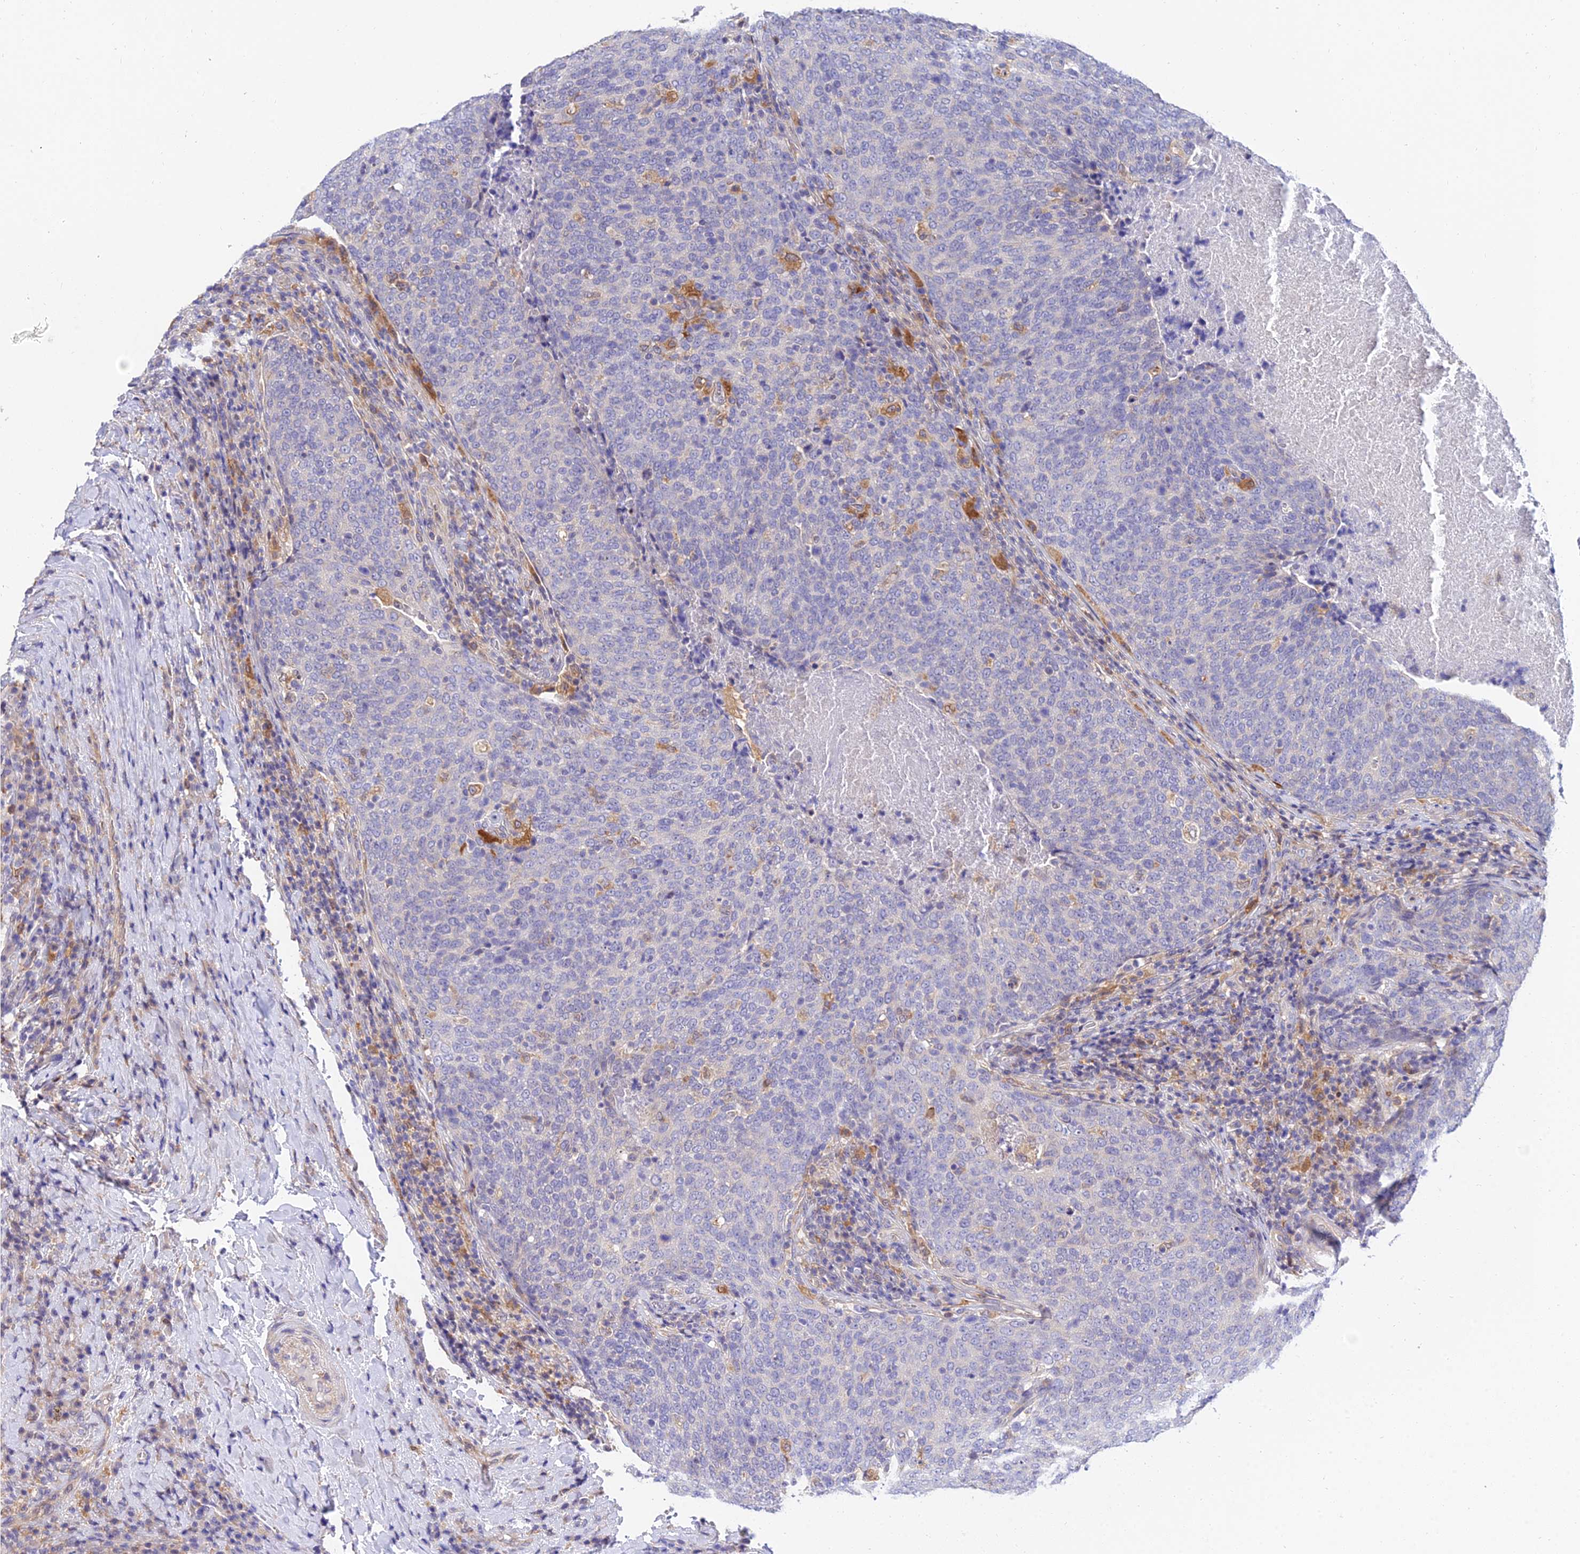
{"staining": {"intensity": "negative", "quantity": "none", "location": "none"}, "tissue": "head and neck cancer", "cell_type": "Tumor cells", "image_type": "cancer", "snomed": [{"axis": "morphology", "description": "Squamous cell carcinoma, NOS"}, {"axis": "morphology", "description": "Squamous cell carcinoma, metastatic, NOS"}, {"axis": "topography", "description": "Lymph node"}, {"axis": "topography", "description": "Head-Neck"}], "caption": "Immunohistochemistry (IHC) histopathology image of head and neck metastatic squamous cell carcinoma stained for a protein (brown), which displays no expression in tumor cells.", "gene": "ARL8B", "patient": {"sex": "male", "age": 62}}